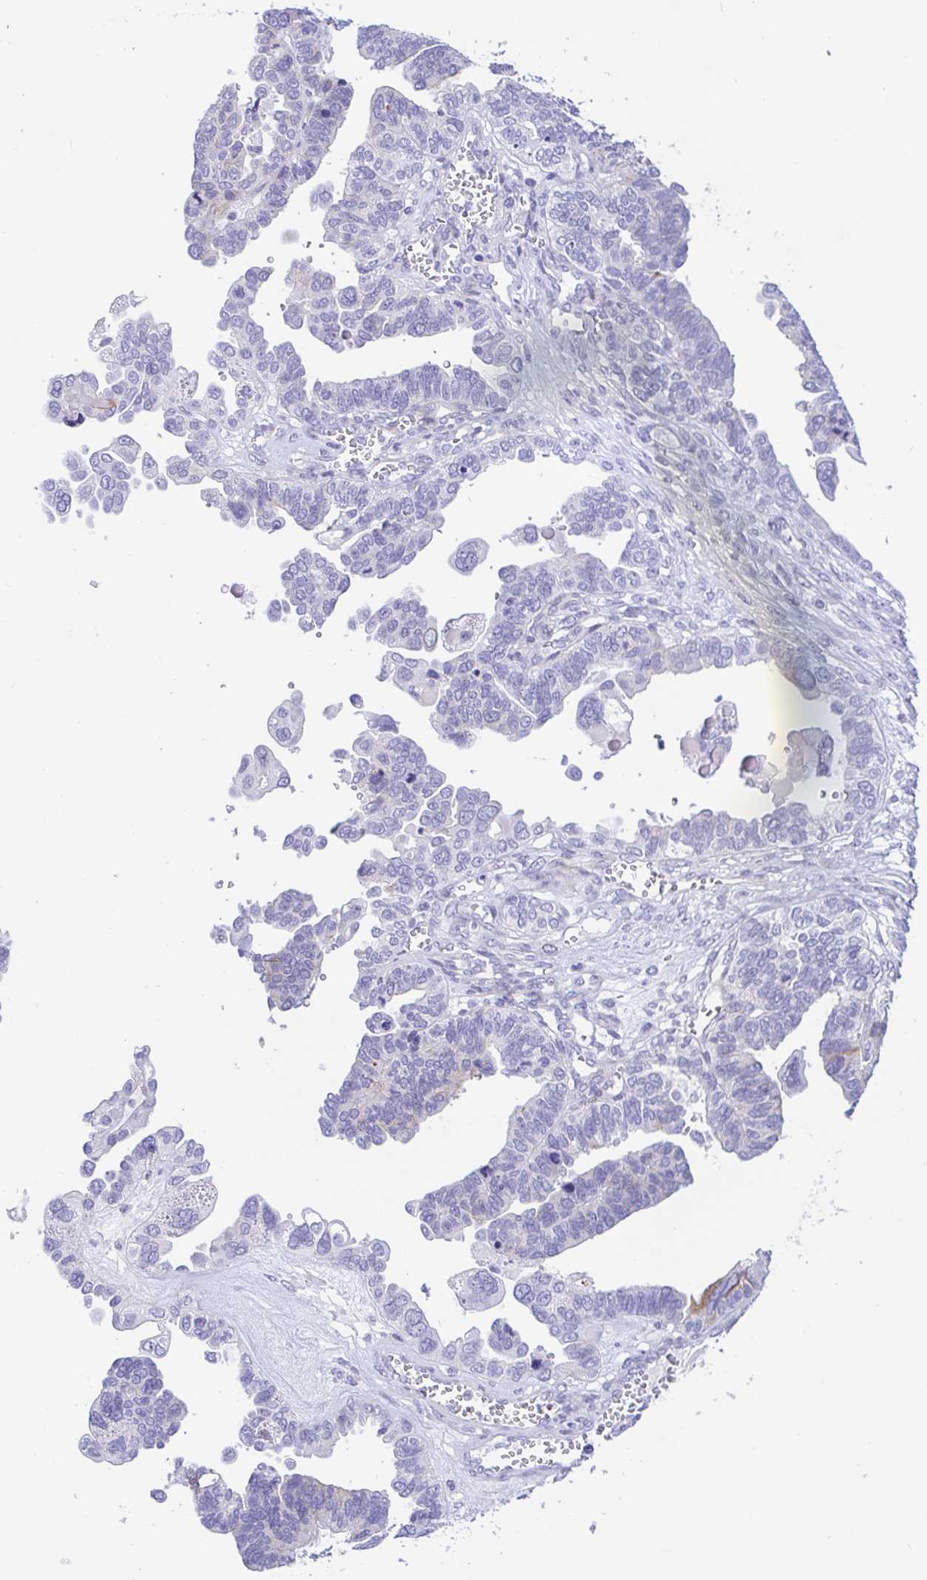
{"staining": {"intensity": "negative", "quantity": "none", "location": "none"}, "tissue": "ovarian cancer", "cell_type": "Tumor cells", "image_type": "cancer", "snomed": [{"axis": "morphology", "description": "Cystadenocarcinoma, serous, NOS"}, {"axis": "topography", "description": "Ovary"}], "caption": "The micrograph displays no staining of tumor cells in ovarian serous cystadenocarcinoma.", "gene": "PINLYP", "patient": {"sex": "female", "age": 51}}